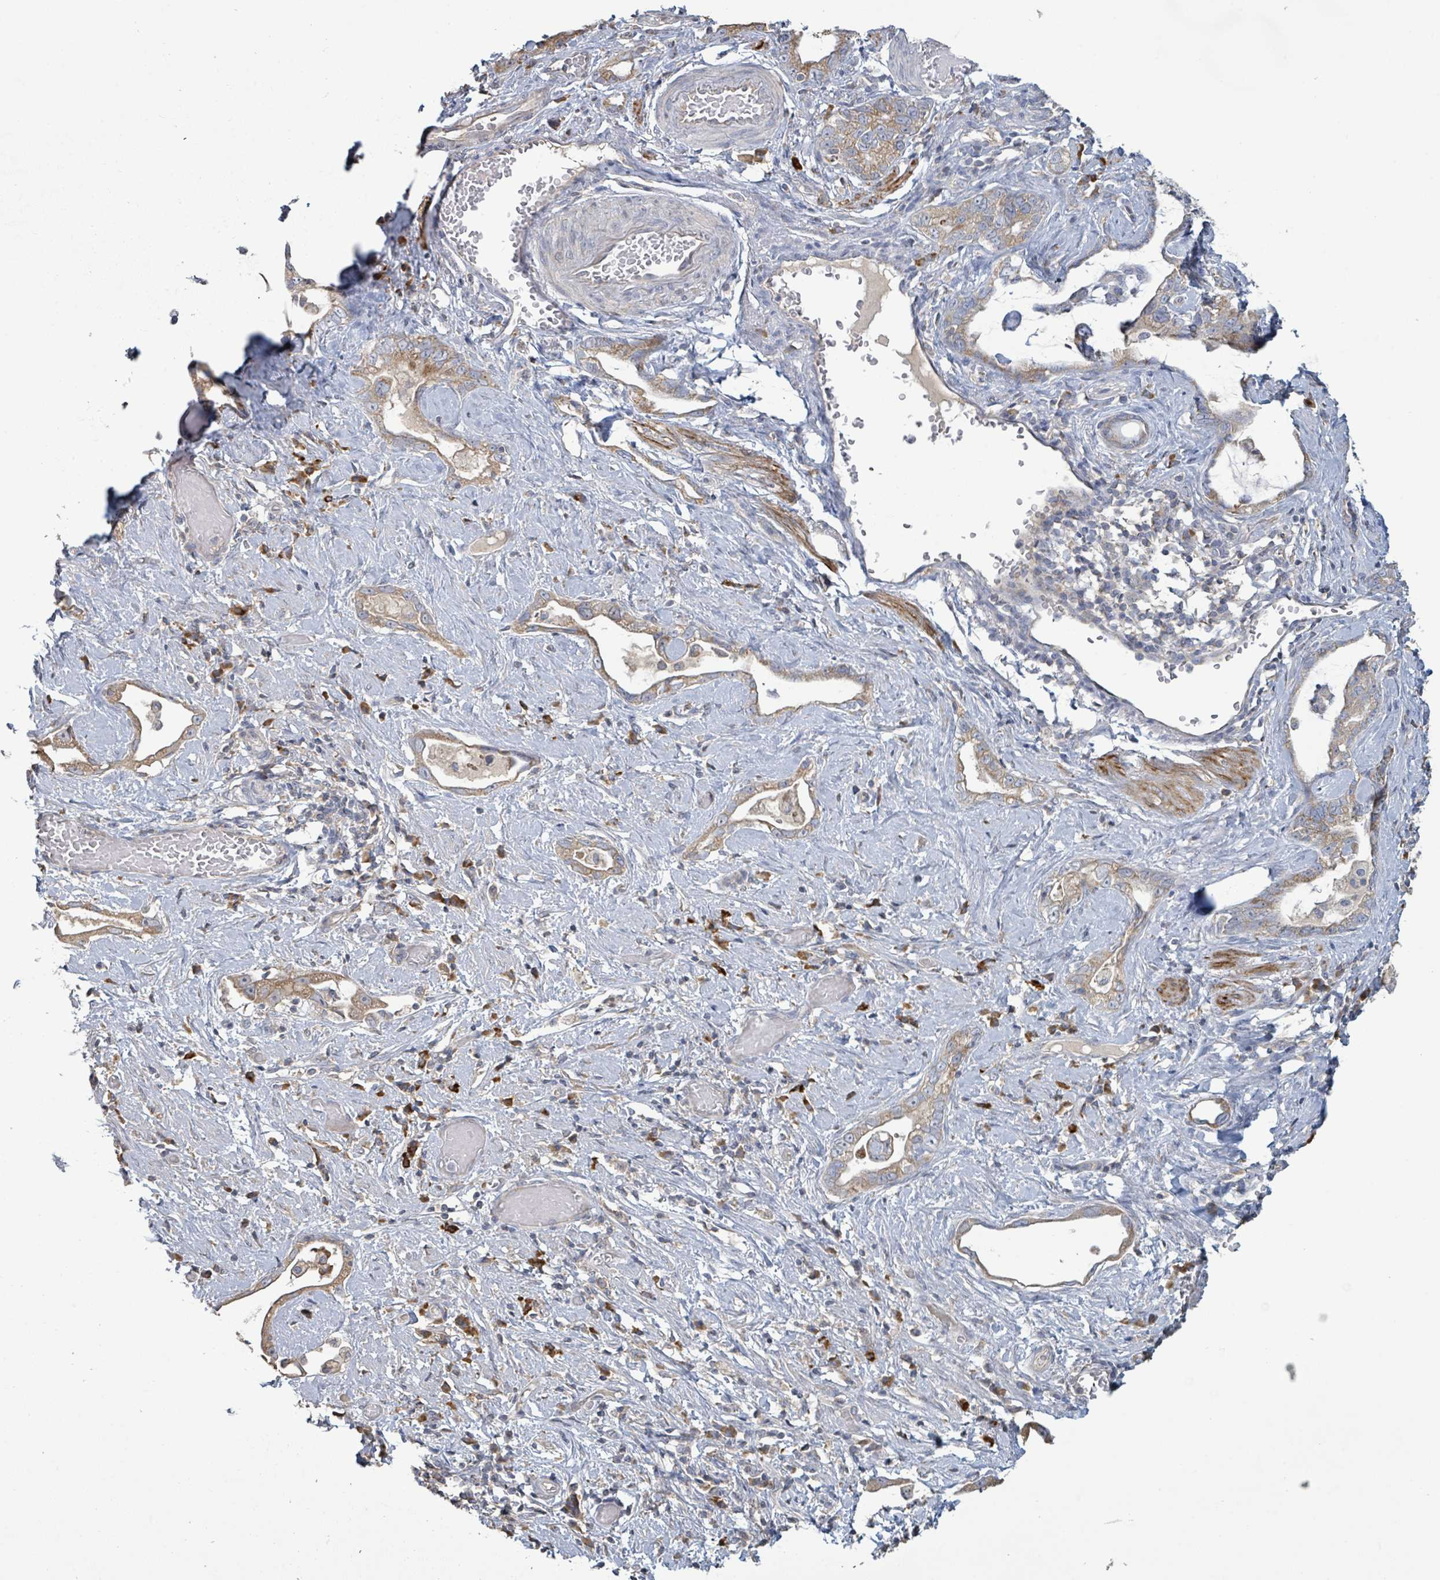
{"staining": {"intensity": "moderate", "quantity": ">75%", "location": "cytoplasmic/membranous"}, "tissue": "stomach cancer", "cell_type": "Tumor cells", "image_type": "cancer", "snomed": [{"axis": "morphology", "description": "Adenocarcinoma, NOS"}, {"axis": "topography", "description": "Stomach"}], "caption": "A high-resolution photomicrograph shows immunohistochemistry (IHC) staining of stomach cancer, which shows moderate cytoplasmic/membranous positivity in about >75% of tumor cells.", "gene": "KCNS2", "patient": {"sex": "male", "age": 55}}